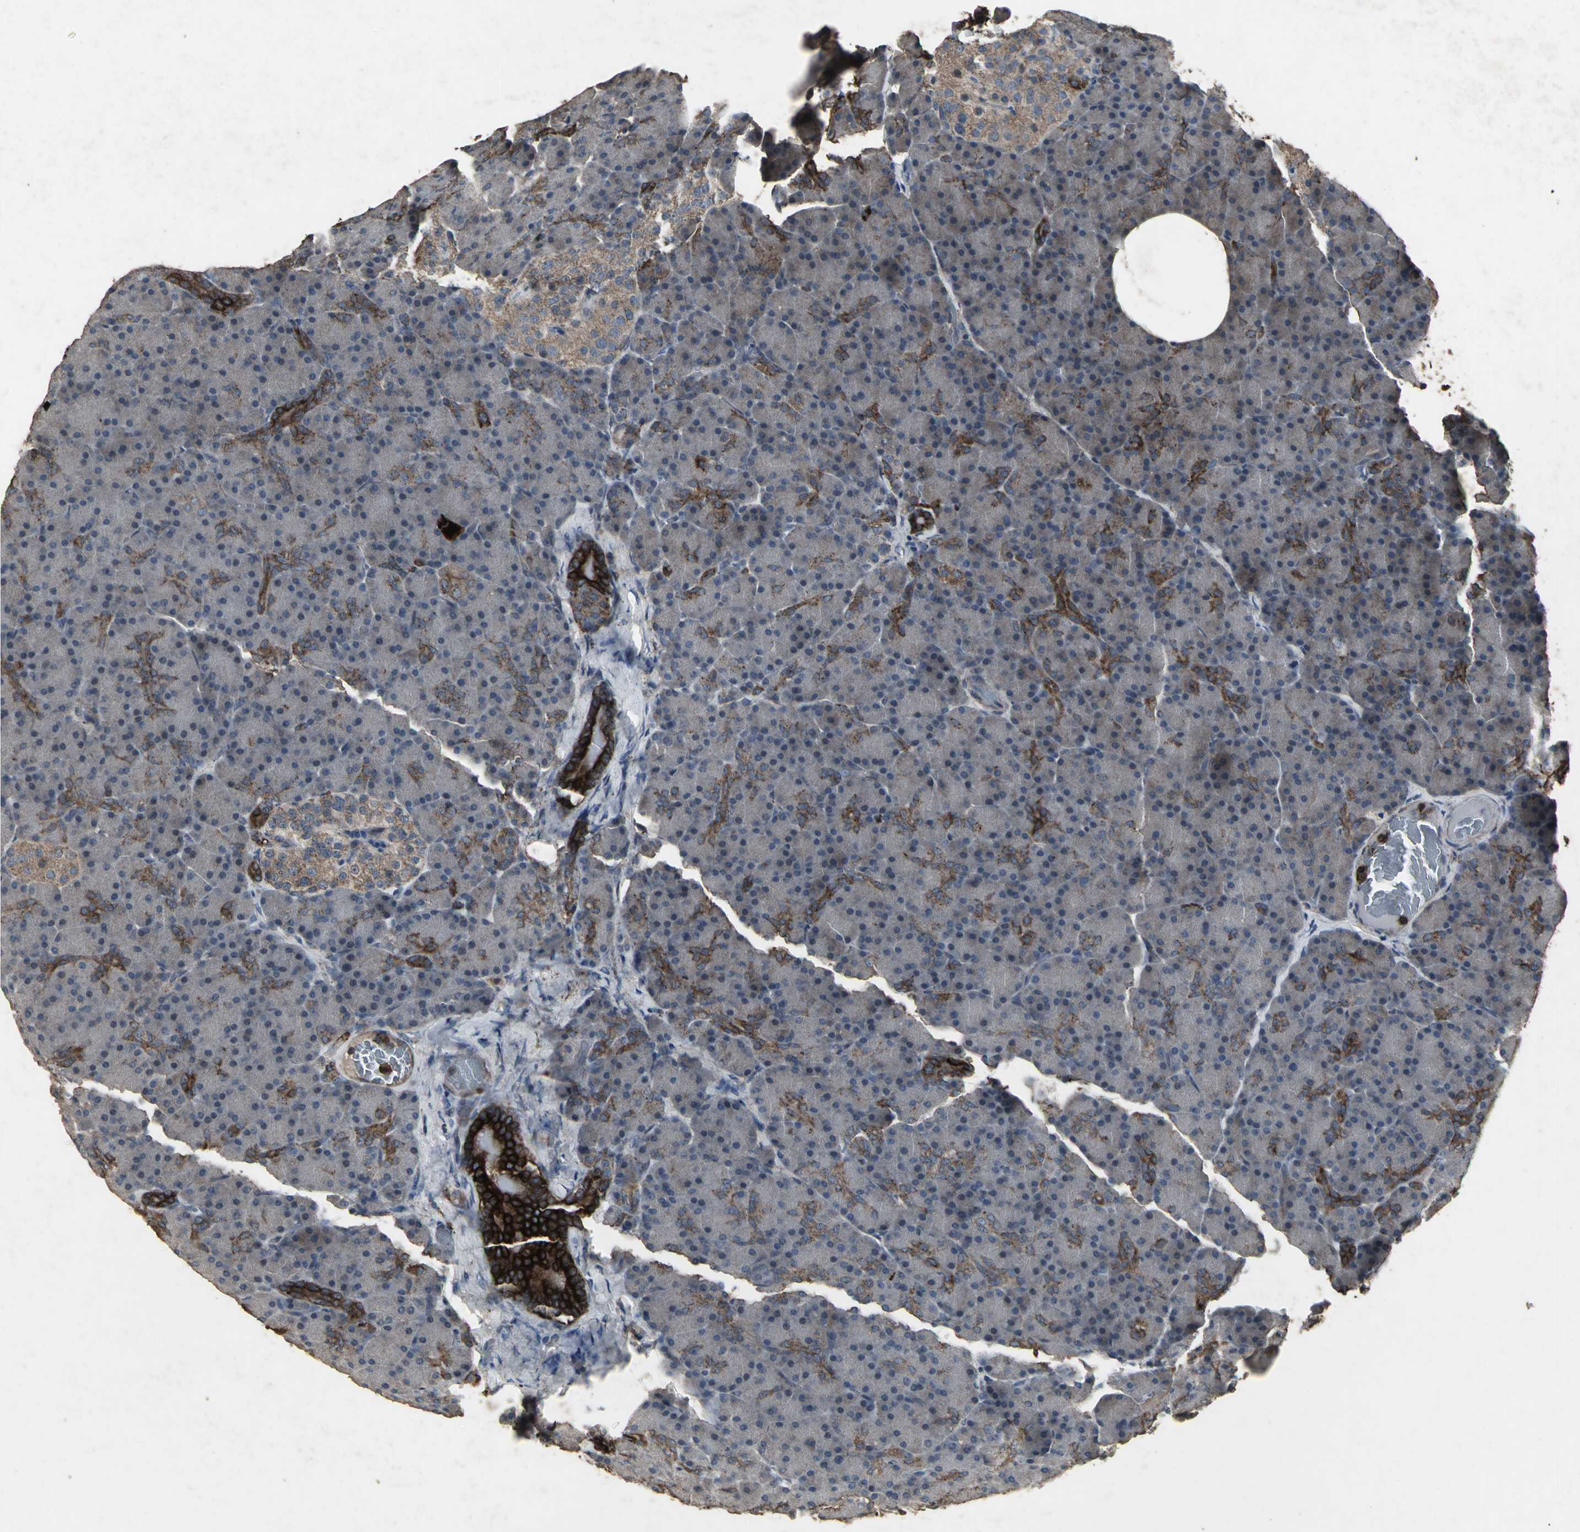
{"staining": {"intensity": "moderate", "quantity": "25%-75%", "location": "cytoplasmic/membranous"}, "tissue": "pancreas", "cell_type": "Exocrine glandular cells", "image_type": "normal", "snomed": [{"axis": "morphology", "description": "Normal tissue, NOS"}, {"axis": "topography", "description": "Pancreas"}], "caption": "Immunohistochemical staining of unremarkable human pancreas displays 25%-75% levels of moderate cytoplasmic/membranous protein expression in approximately 25%-75% of exocrine glandular cells. (DAB IHC with brightfield microscopy, high magnification).", "gene": "CCR9", "patient": {"sex": "female", "age": 43}}